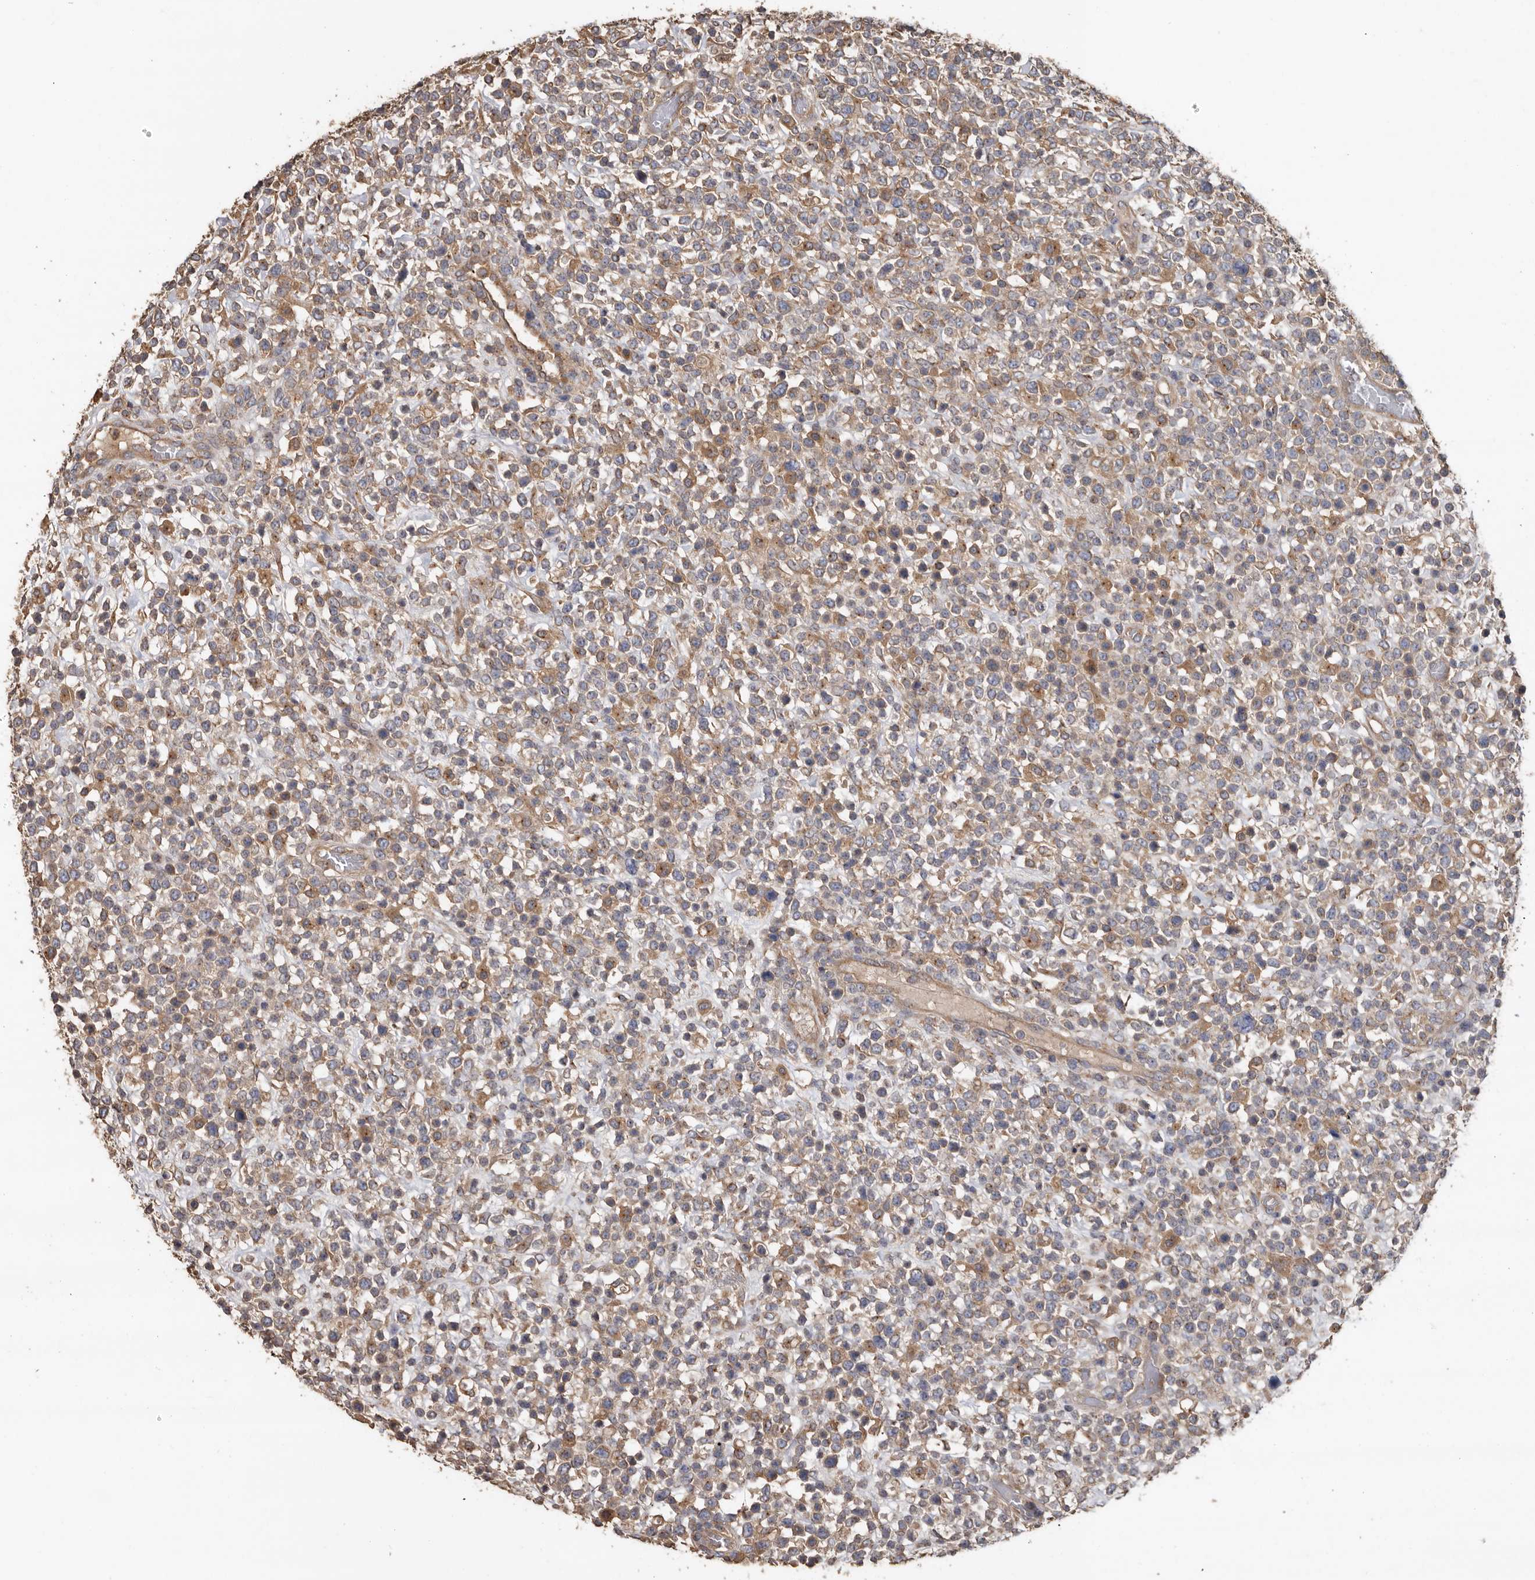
{"staining": {"intensity": "moderate", "quantity": ">75%", "location": "cytoplasmic/membranous"}, "tissue": "lymphoma", "cell_type": "Tumor cells", "image_type": "cancer", "snomed": [{"axis": "morphology", "description": "Malignant lymphoma, non-Hodgkin's type, High grade"}, {"axis": "topography", "description": "Colon"}], "caption": "Moderate cytoplasmic/membranous staining for a protein is appreciated in approximately >75% of tumor cells of lymphoma using immunohistochemistry.", "gene": "FLCN", "patient": {"sex": "female", "age": 53}}